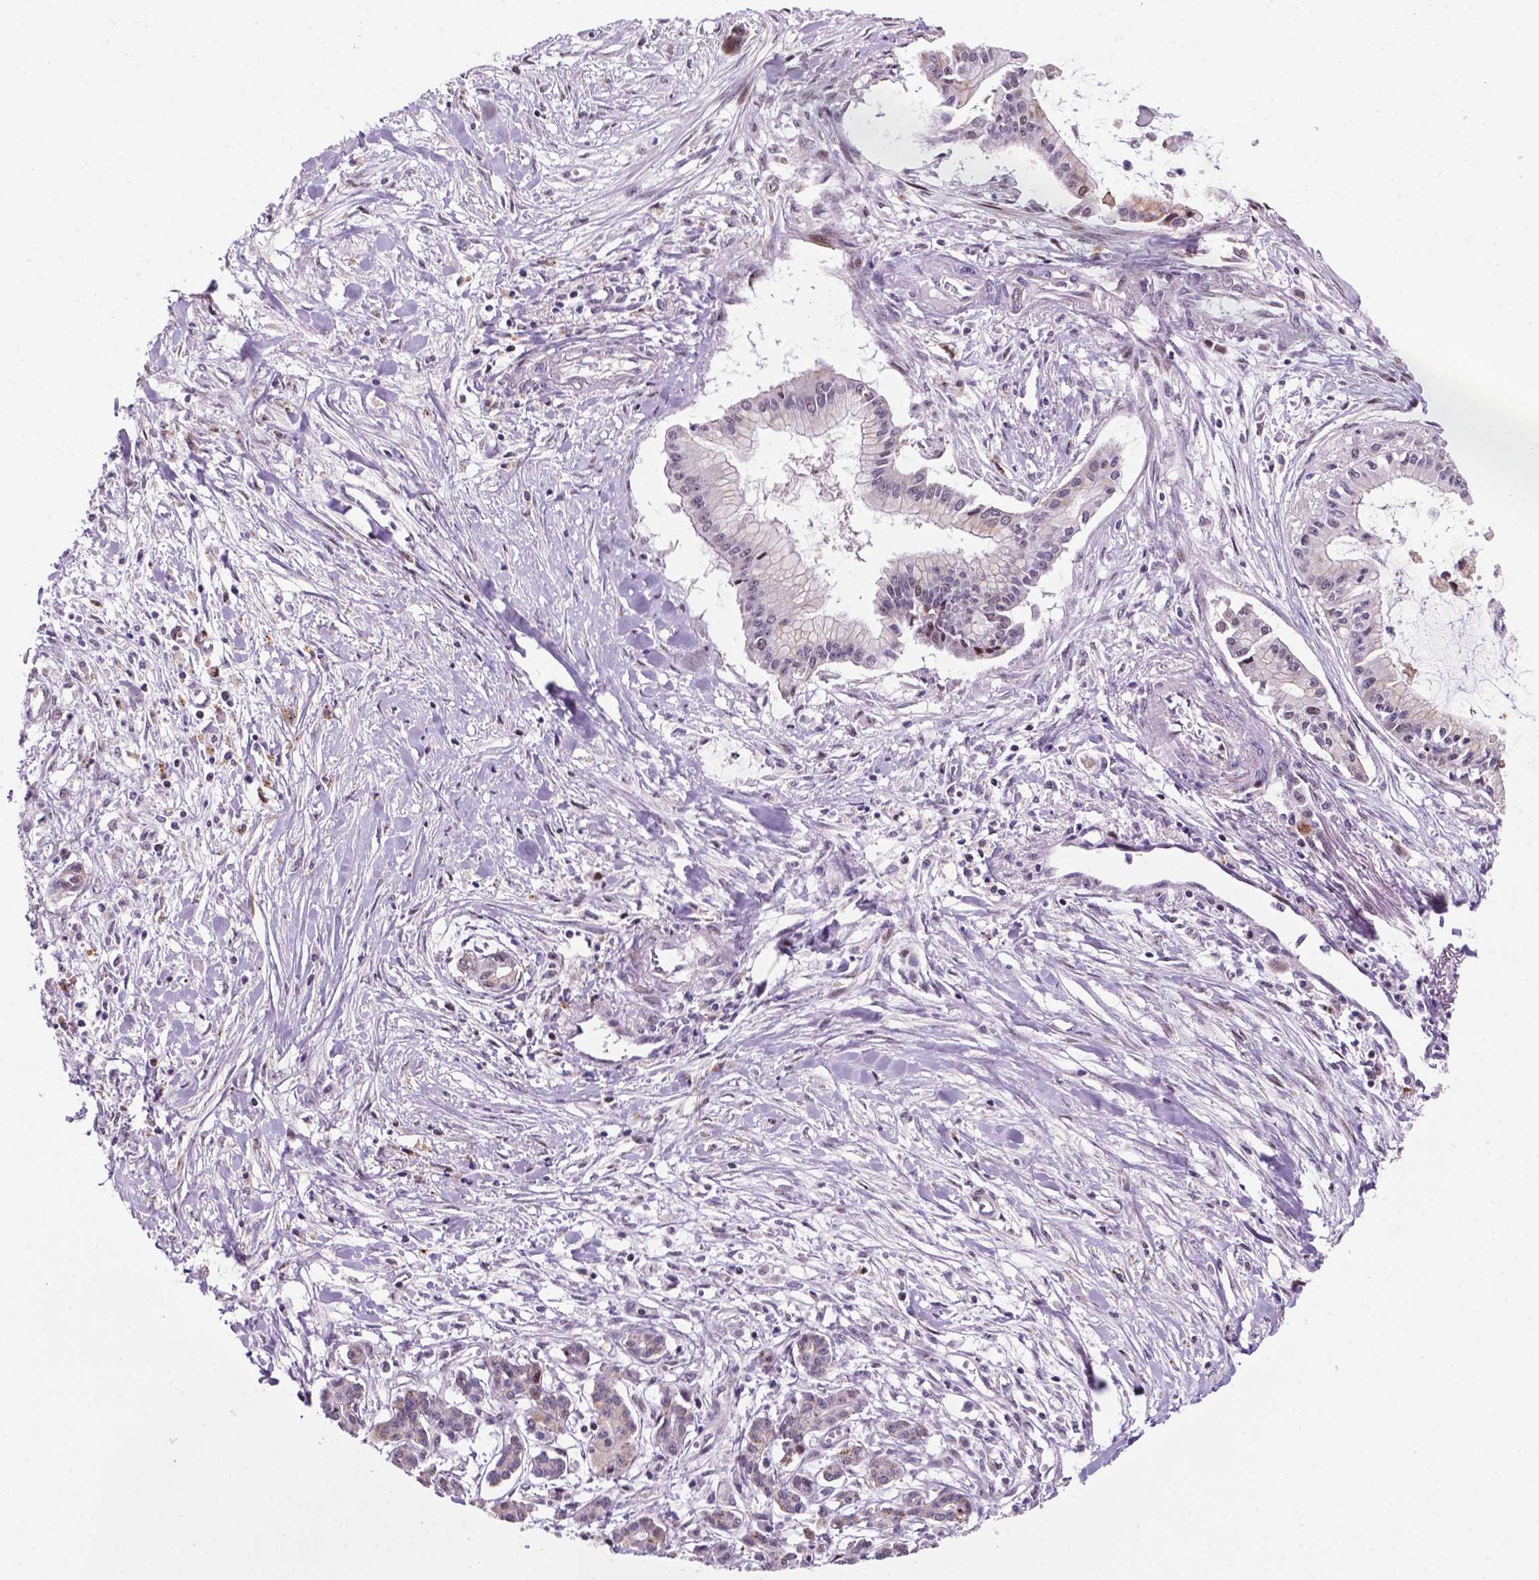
{"staining": {"intensity": "negative", "quantity": "none", "location": "none"}, "tissue": "pancreatic cancer", "cell_type": "Tumor cells", "image_type": "cancer", "snomed": [{"axis": "morphology", "description": "Adenocarcinoma, NOS"}, {"axis": "topography", "description": "Pancreas"}], "caption": "IHC of human adenocarcinoma (pancreatic) shows no staining in tumor cells. The staining is performed using DAB (3,3'-diaminobenzidine) brown chromogen with nuclei counter-stained in using hematoxylin.", "gene": "SMAD3", "patient": {"sex": "male", "age": 48}}